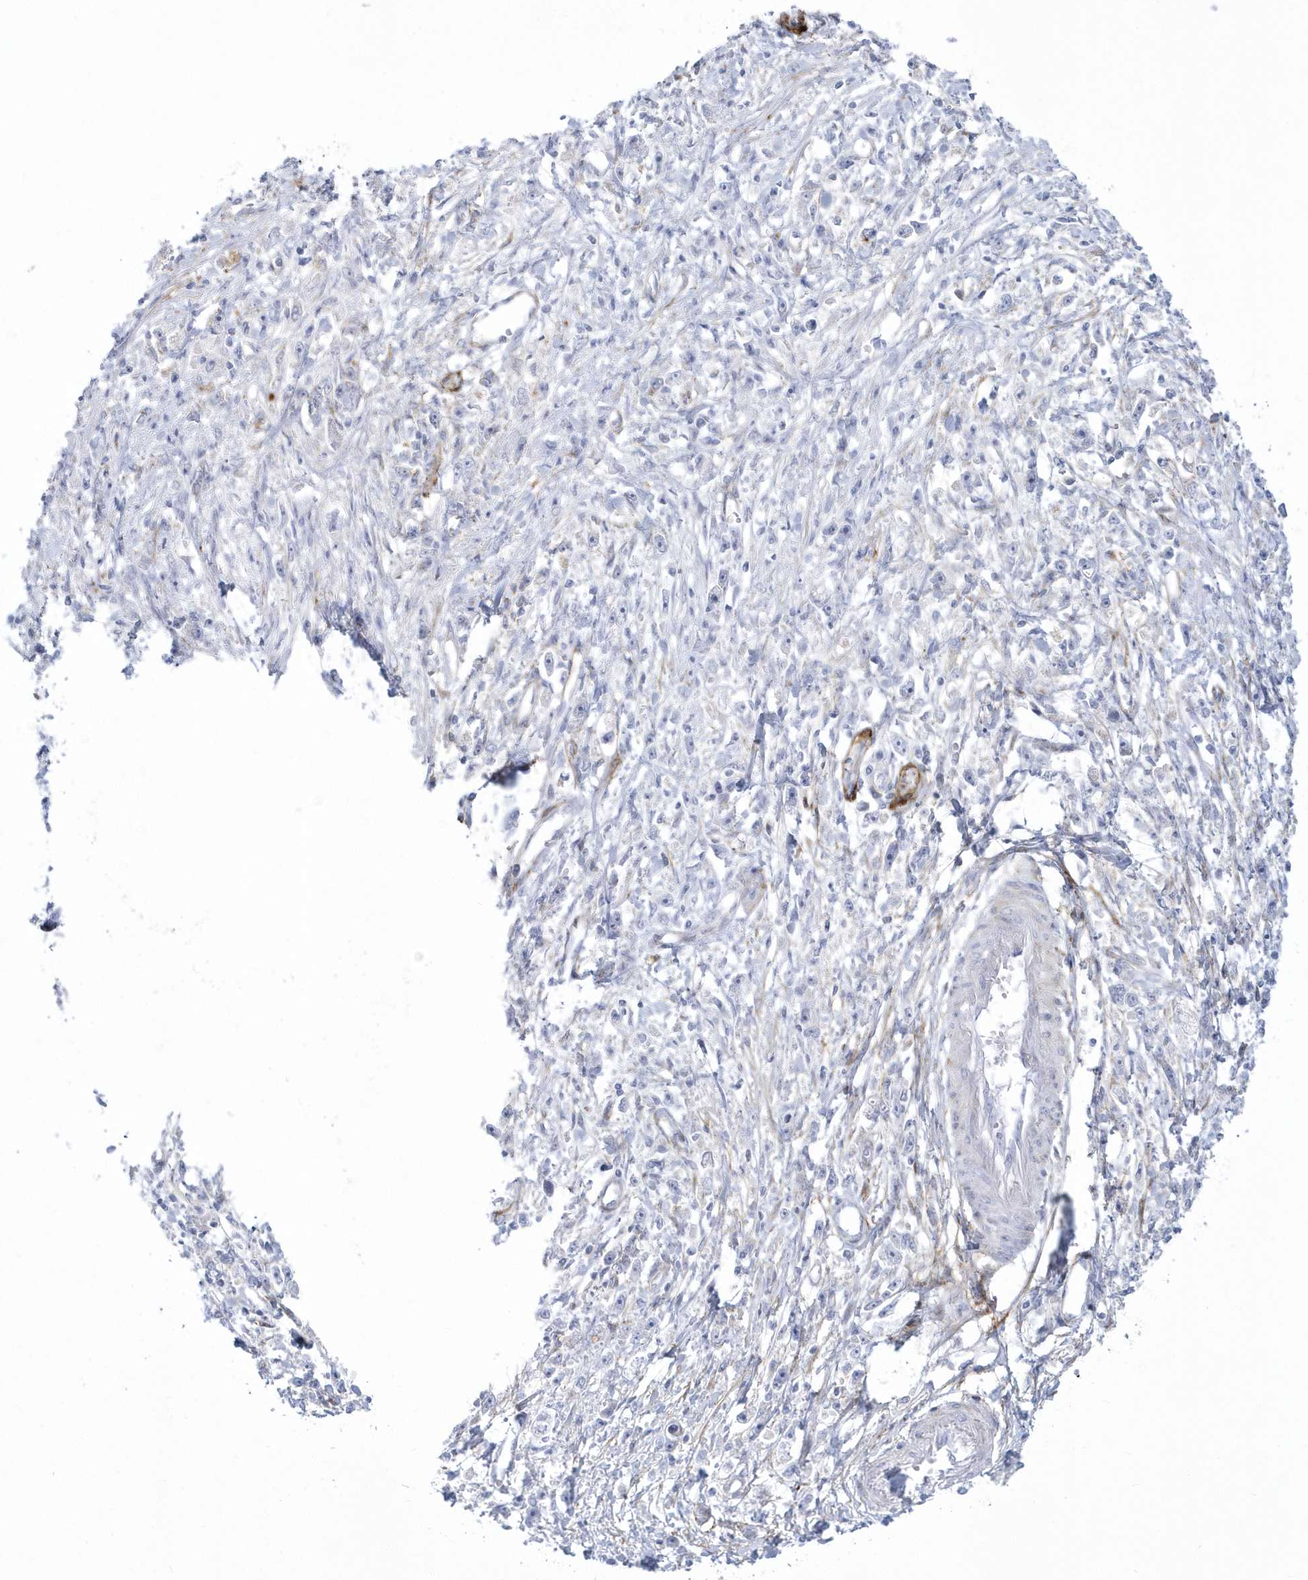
{"staining": {"intensity": "negative", "quantity": "none", "location": "none"}, "tissue": "stomach cancer", "cell_type": "Tumor cells", "image_type": "cancer", "snomed": [{"axis": "morphology", "description": "Adenocarcinoma, NOS"}, {"axis": "topography", "description": "Stomach"}], "caption": "There is no significant staining in tumor cells of stomach cancer (adenocarcinoma).", "gene": "WDR27", "patient": {"sex": "female", "age": 59}}